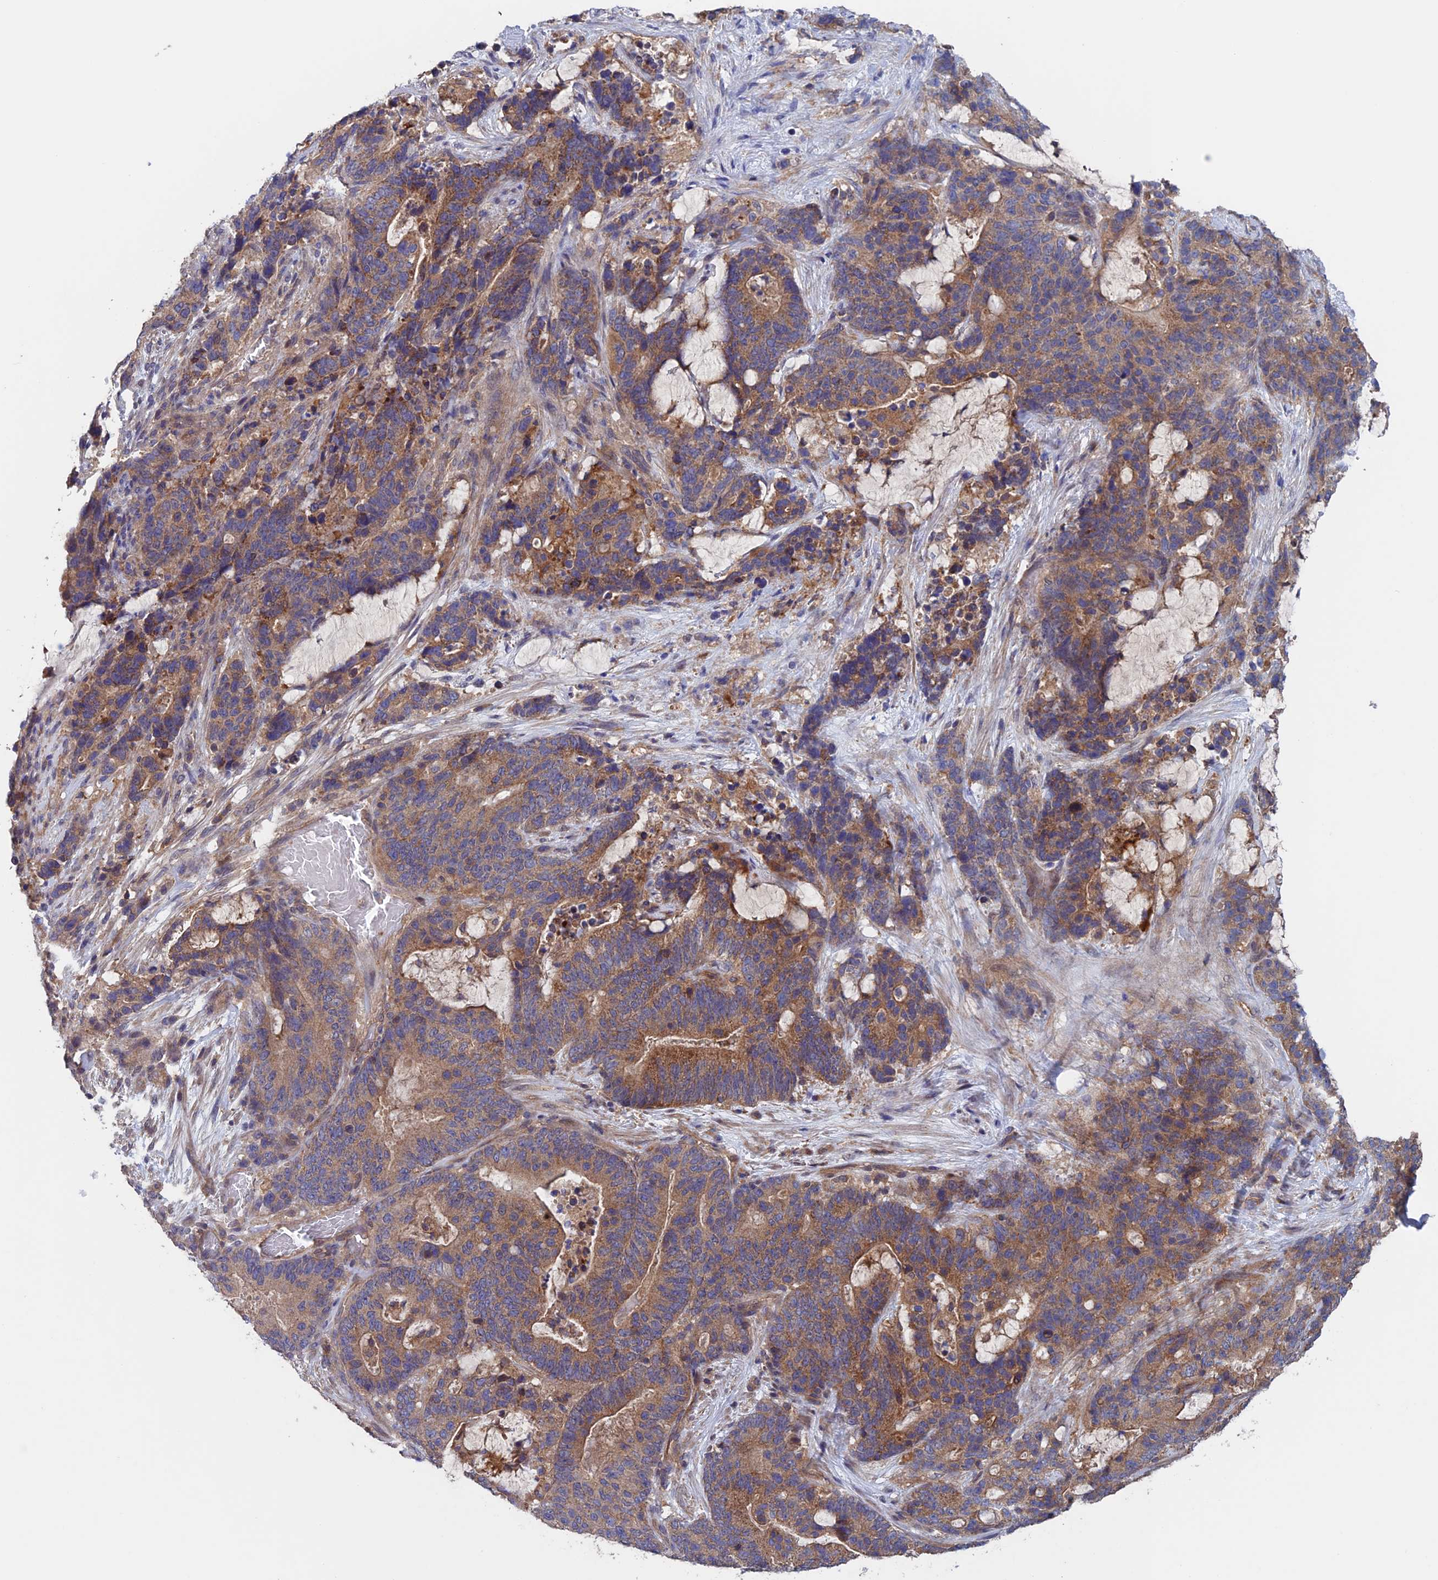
{"staining": {"intensity": "moderate", "quantity": ">75%", "location": "cytoplasmic/membranous"}, "tissue": "stomach cancer", "cell_type": "Tumor cells", "image_type": "cancer", "snomed": [{"axis": "morphology", "description": "Normal tissue, NOS"}, {"axis": "morphology", "description": "Adenocarcinoma, NOS"}, {"axis": "topography", "description": "Stomach"}], "caption": "DAB immunohistochemical staining of adenocarcinoma (stomach) reveals moderate cytoplasmic/membranous protein expression in approximately >75% of tumor cells. The protein of interest is shown in brown color, while the nuclei are stained blue.", "gene": "NUDT16L1", "patient": {"sex": "female", "age": 64}}